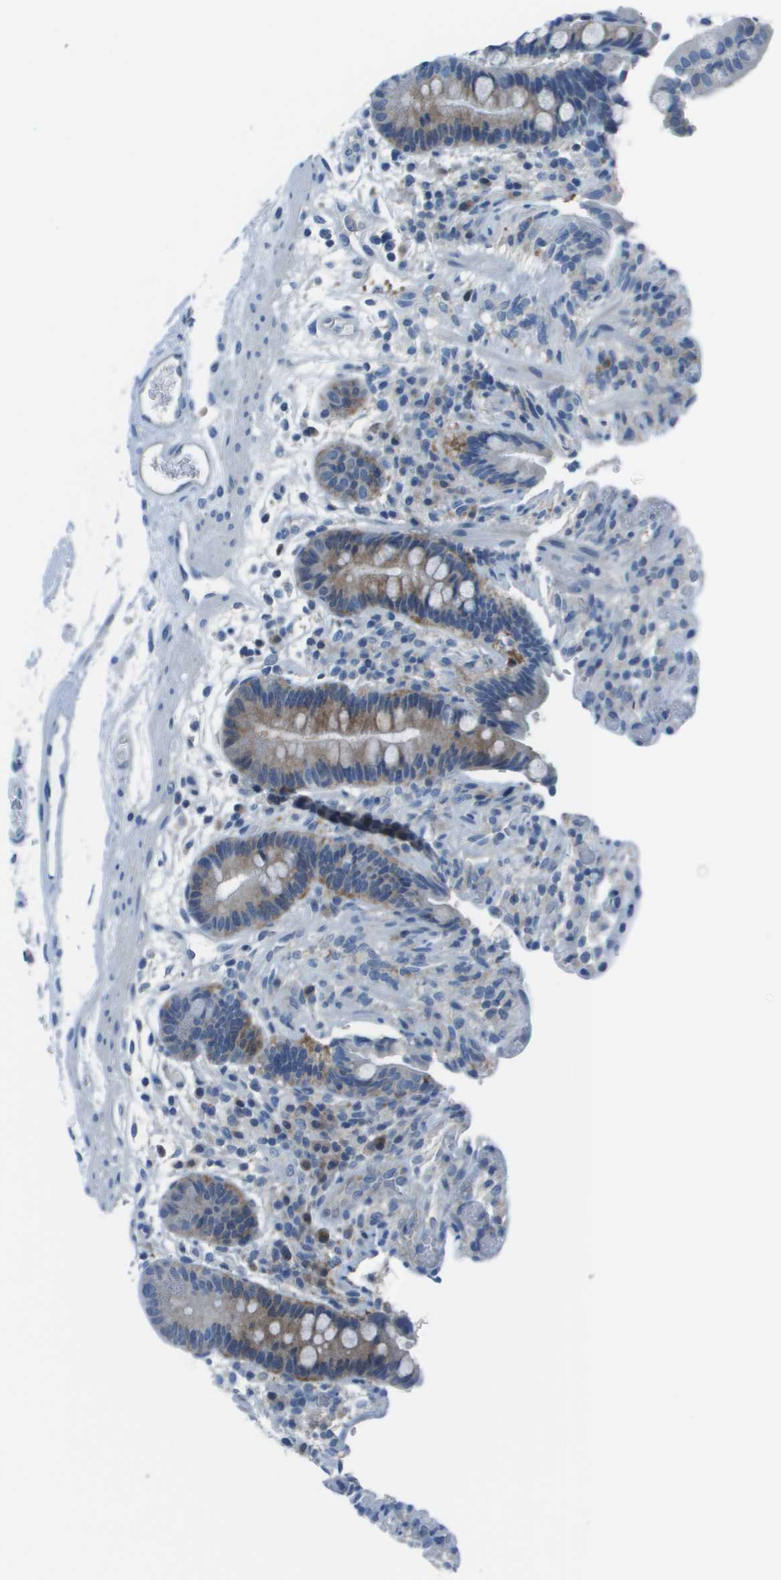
{"staining": {"intensity": "negative", "quantity": "none", "location": "none"}, "tissue": "colon", "cell_type": "Endothelial cells", "image_type": "normal", "snomed": [{"axis": "morphology", "description": "Normal tissue, NOS"}, {"axis": "topography", "description": "Colon"}], "caption": "This is an IHC image of benign colon. There is no positivity in endothelial cells.", "gene": "STIP1", "patient": {"sex": "male", "age": 73}}